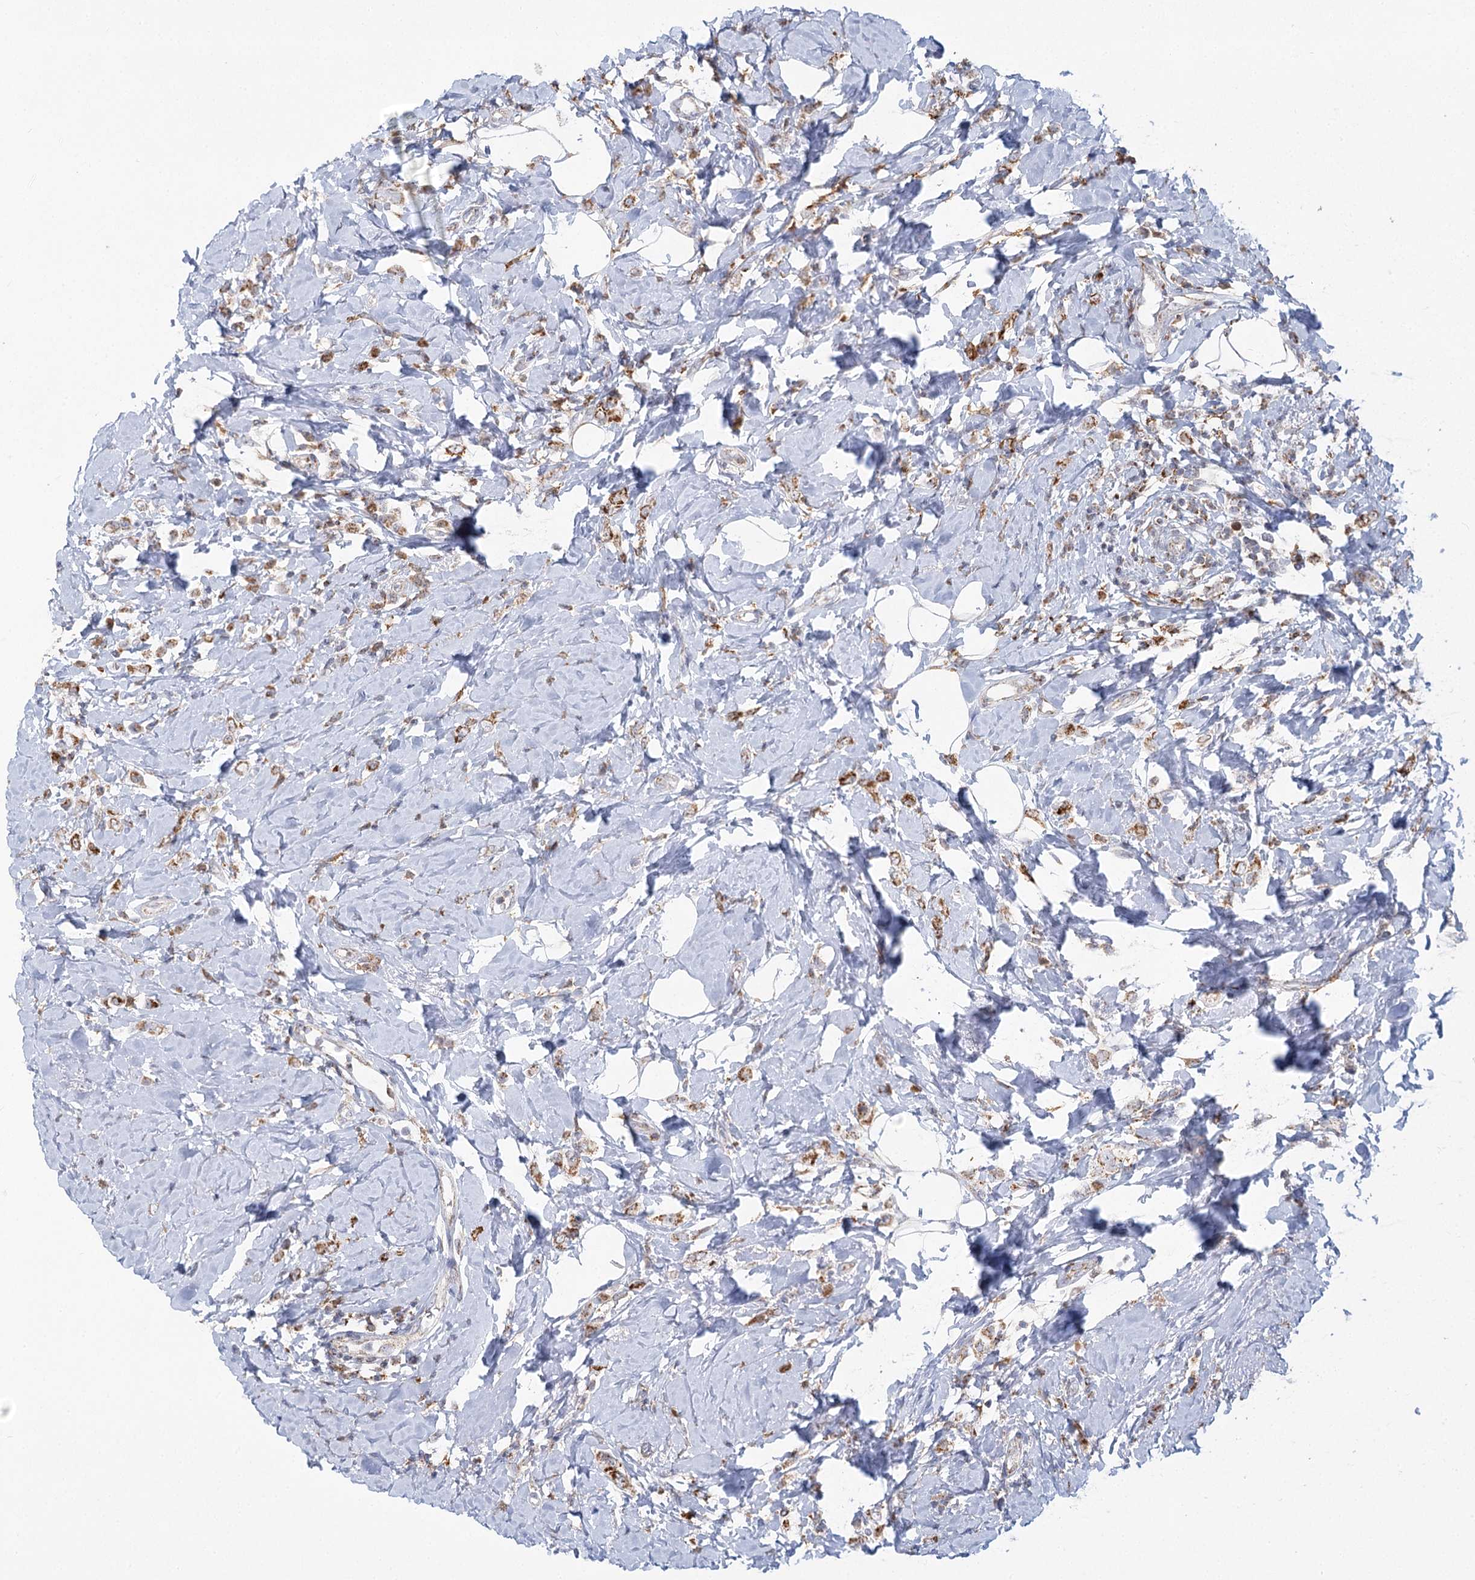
{"staining": {"intensity": "moderate", "quantity": ">75%", "location": "cytoplasmic/membranous"}, "tissue": "breast cancer", "cell_type": "Tumor cells", "image_type": "cancer", "snomed": [{"axis": "morphology", "description": "Lobular carcinoma"}, {"axis": "topography", "description": "Breast"}], "caption": "Immunohistochemistry histopathology image of neoplastic tissue: lobular carcinoma (breast) stained using IHC reveals medium levels of moderate protein expression localized specifically in the cytoplasmic/membranous of tumor cells, appearing as a cytoplasmic/membranous brown color.", "gene": "TAS1R1", "patient": {"sex": "female", "age": 47}}